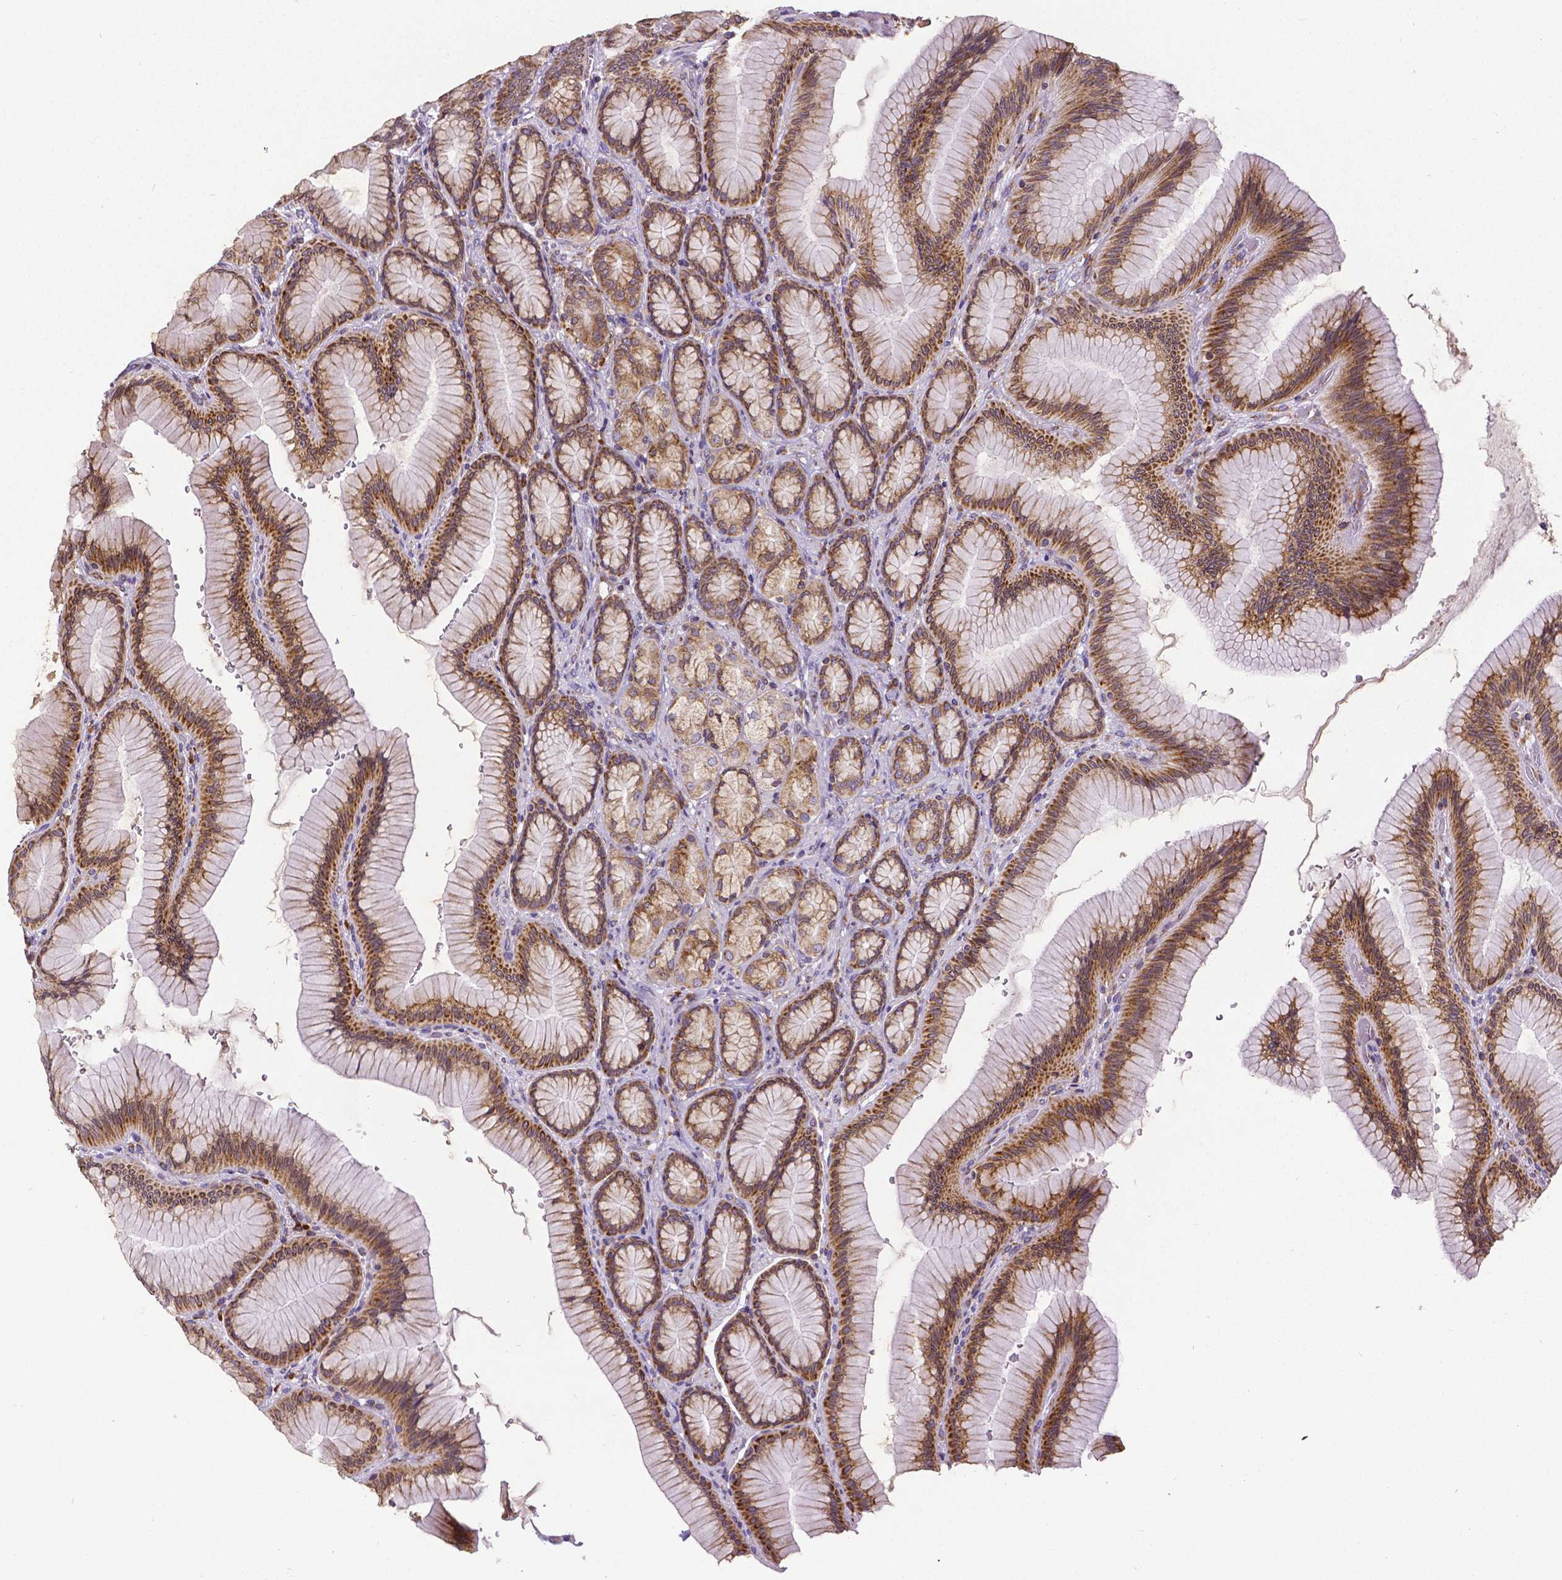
{"staining": {"intensity": "strong", "quantity": "25%-75%", "location": "cytoplasmic/membranous"}, "tissue": "stomach", "cell_type": "Glandular cells", "image_type": "normal", "snomed": [{"axis": "morphology", "description": "Normal tissue, NOS"}, {"axis": "morphology", "description": "Adenocarcinoma, NOS"}, {"axis": "morphology", "description": "Adenocarcinoma, High grade"}, {"axis": "topography", "description": "Stomach, upper"}, {"axis": "topography", "description": "Stomach"}], "caption": "Immunohistochemical staining of normal stomach displays 25%-75% levels of strong cytoplasmic/membranous protein expression in approximately 25%-75% of glandular cells. The staining was performed using DAB to visualize the protein expression in brown, while the nuclei were stained in blue with hematoxylin (Magnification: 20x).", "gene": "MTDH", "patient": {"sex": "female", "age": 65}}